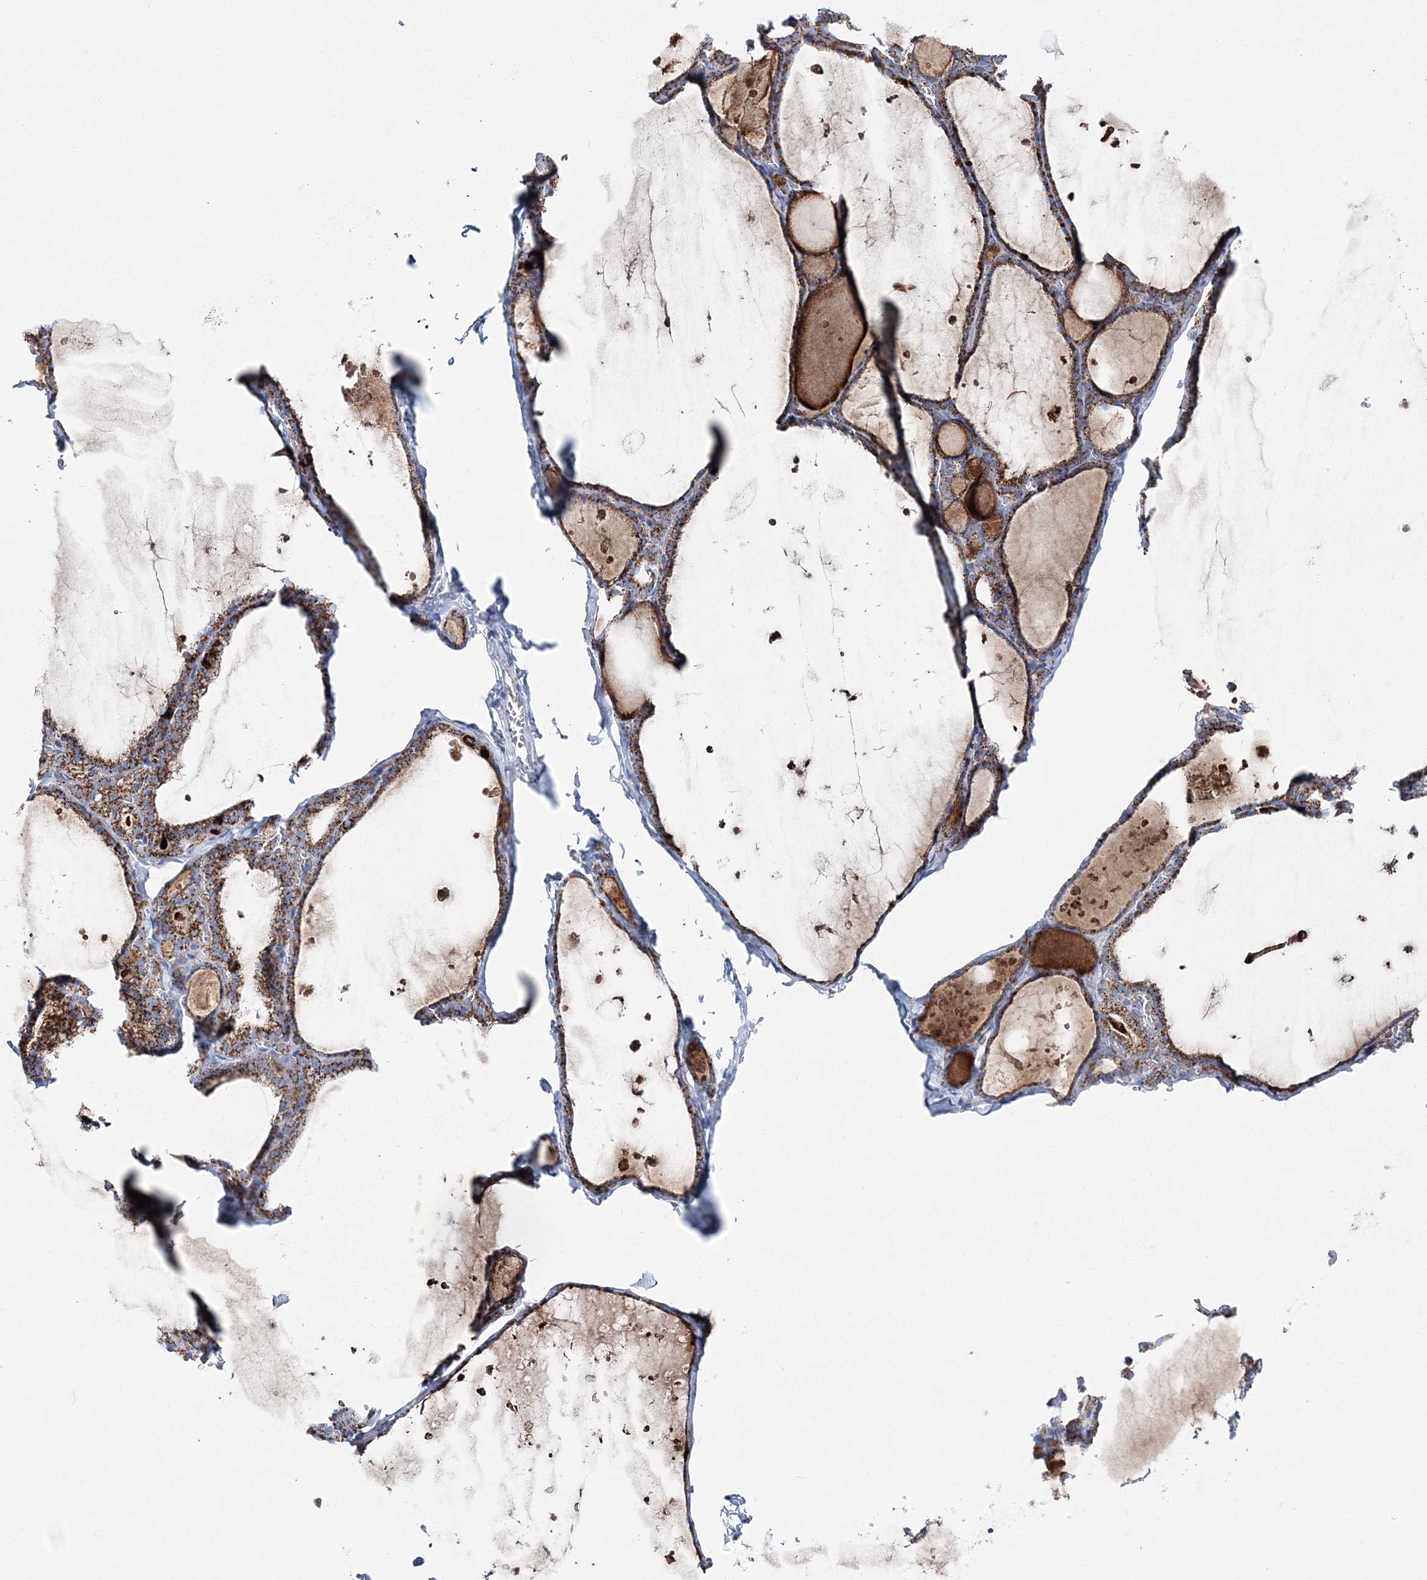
{"staining": {"intensity": "moderate", "quantity": ">75%", "location": "cytoplasmic/membranous"}, "tissue": "thyroid gland", "cell_type": "Glandular cells", "image_type": "normal", "snomed": [{"axis": "morphology", "description": "Normal tissue, NOS"}, {"axis": "topography", "description": "Thyroid gland"}], "caption": "Moderate cytoplasmic/membranous expression for a protein is appreciated in about >75% of glandular cells of normal thyroid gland using immunohistochemistry.", "gene": "HIBCH", "patient": {"sex": "male", "age": 56}}